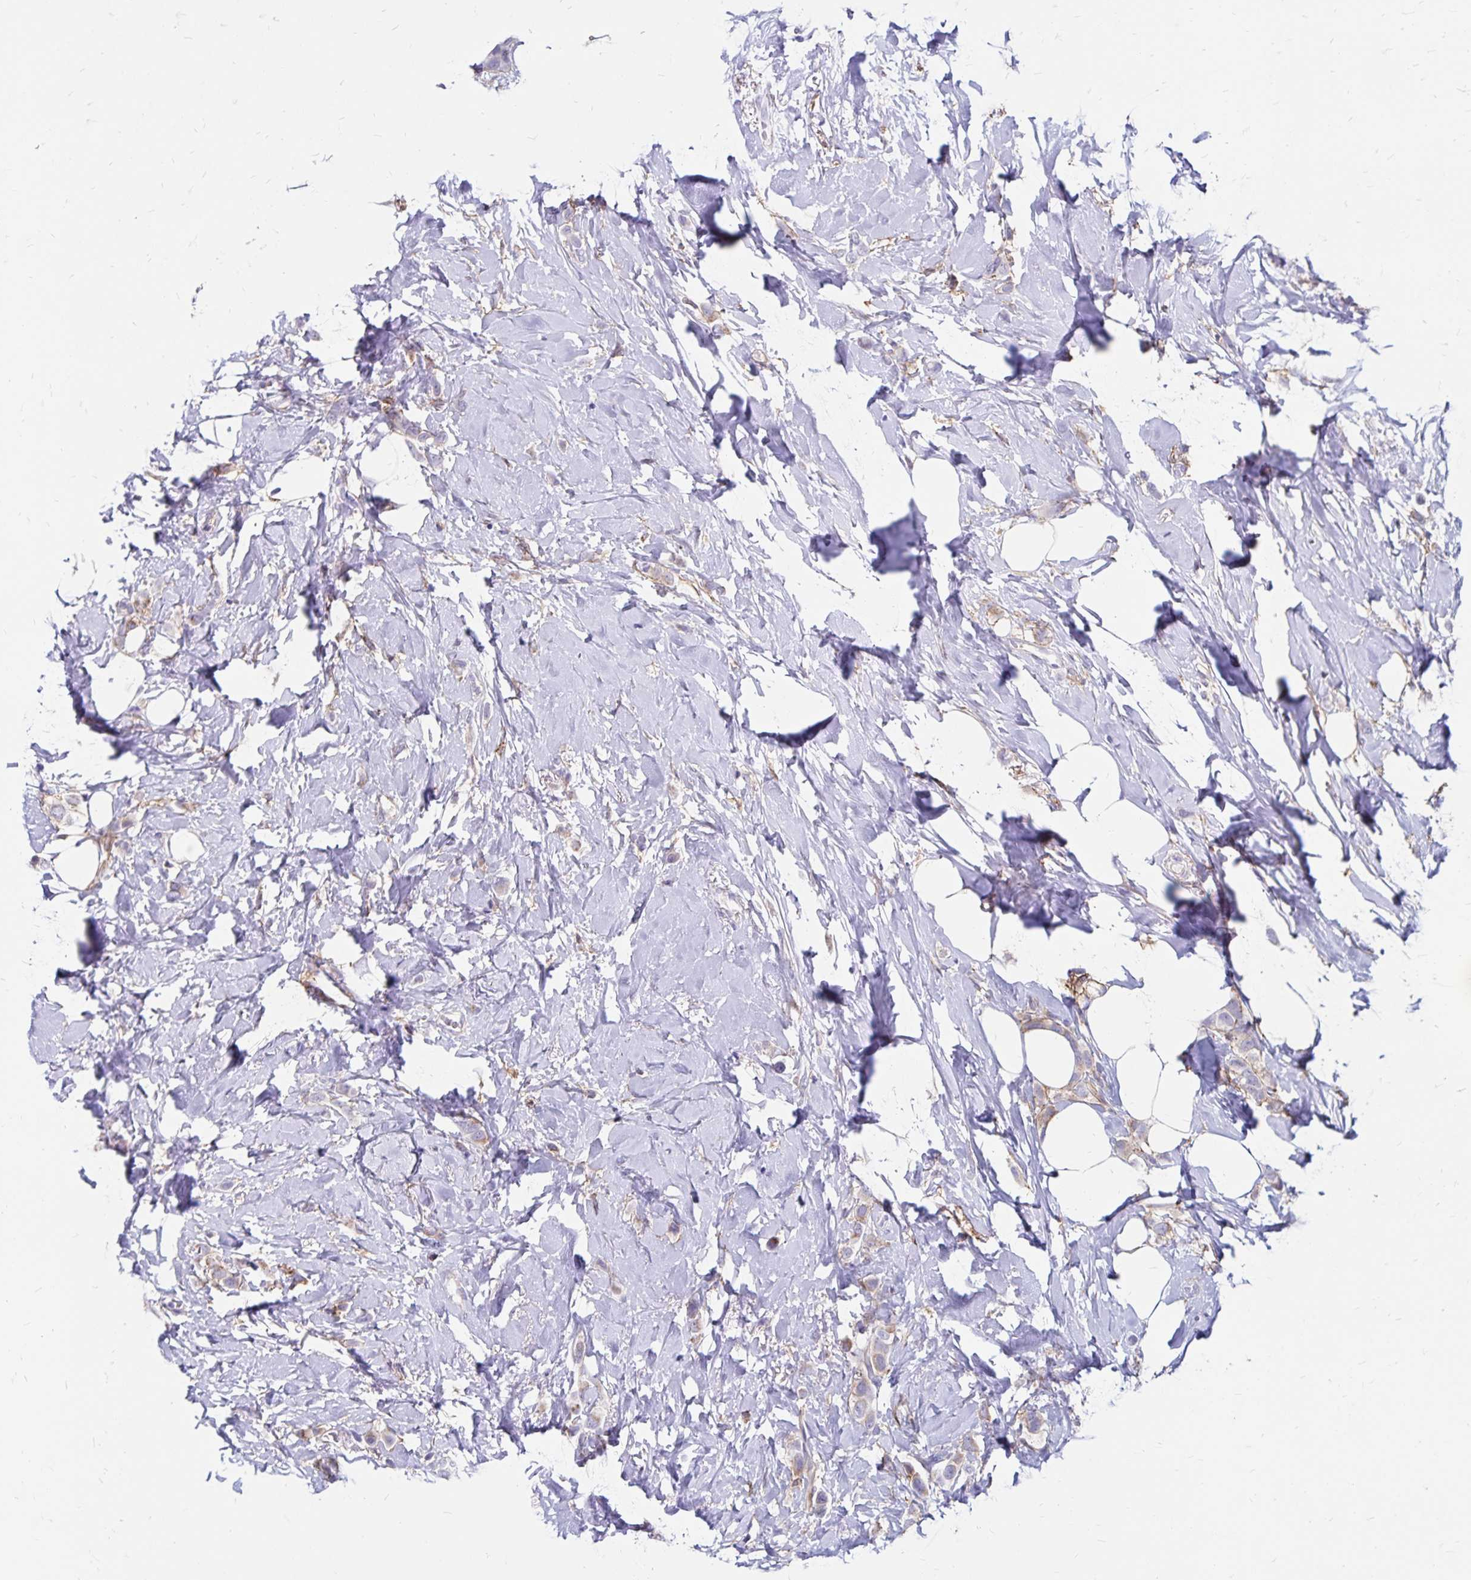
{"staining": {"intensity": "weak", "quantity": "<25%", "location": "cytoplasmic/membranous"}, "tissue": "breast cancer", "cell_type": "Tumor cells", "image_type": "cancer", "snomed": [{"axis": "morphology", "description": "Lobular carcinoma"}, {"axis": "topography", "description": "Breast"}], "caption": "High magnification brightfield microscopy of breast cancer stained with DAB (3,3'-diaminobenzidine) (brown) and counterstained with hematoxylin (blue): tumor cells show no significant expression.", "gene": "TNS3", "patient": {"sex": "female", "age": 66}}